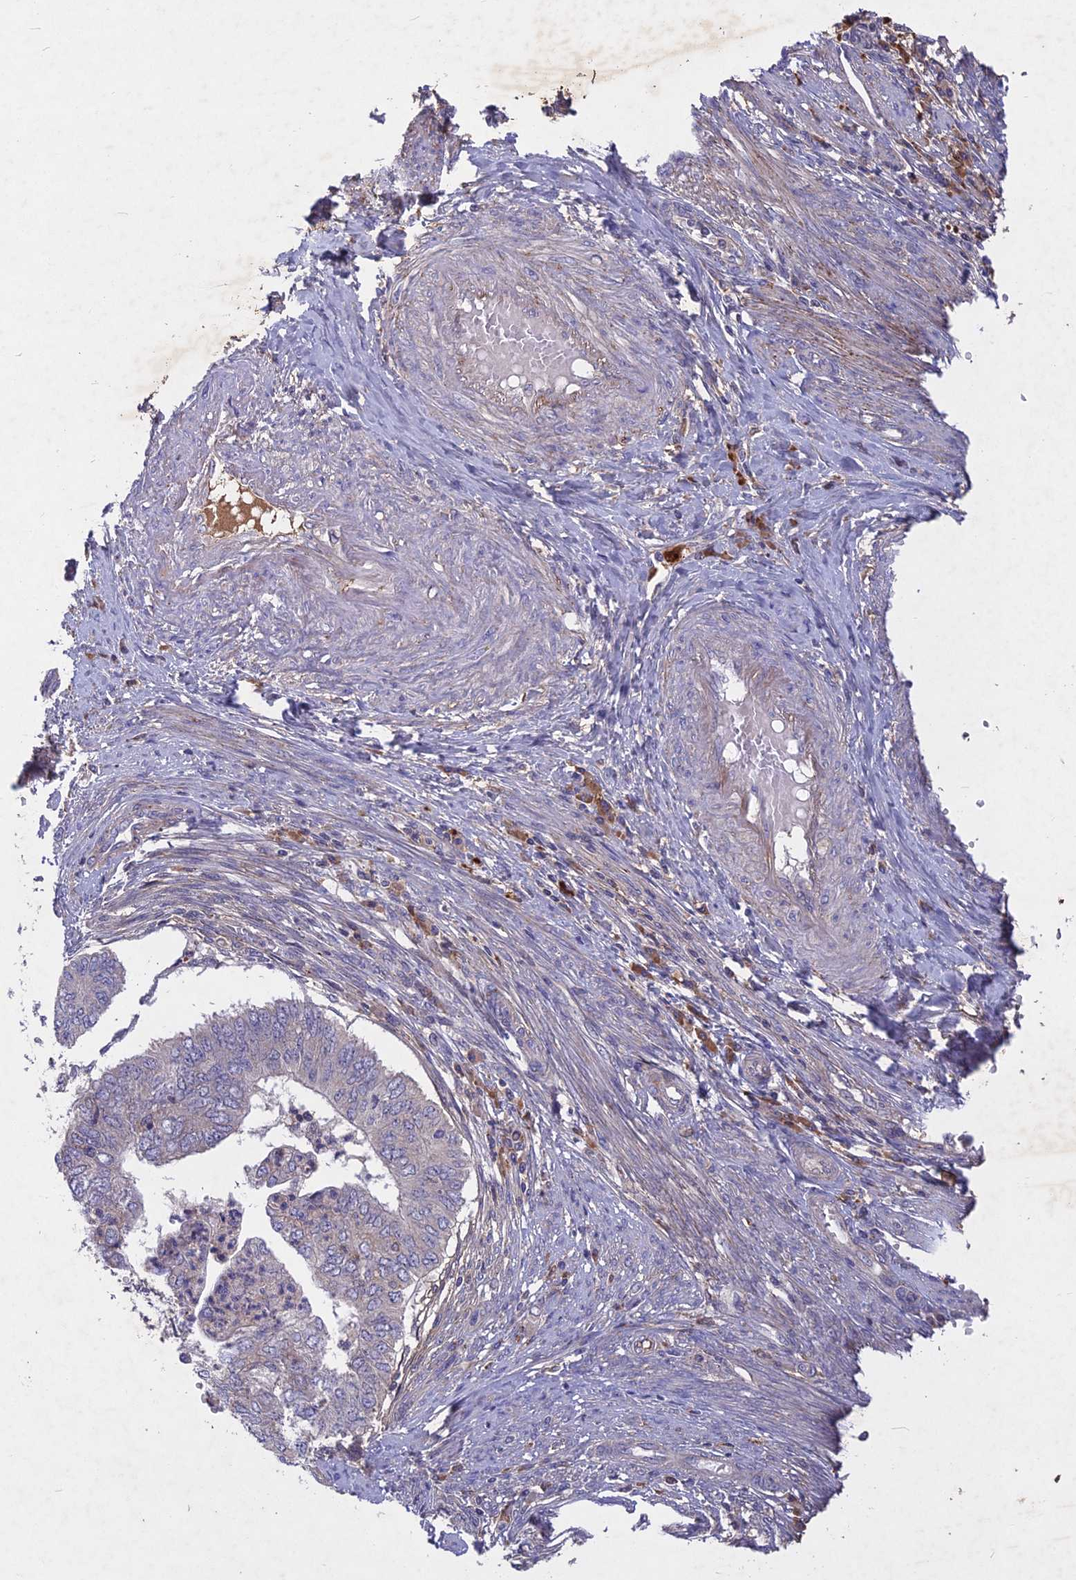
{"staining": {"intensity": "negative", "quantity": "none", "location": "none"}, "tissue": "endometrial cancer", "cell_type": "Tumor cells", "image_type": "cancer", "snomed": [{"axis": "morphology", "description": "Adenocarcinoma, NOS"}, {"axis": "topography", "description": "Endometrium"}], "caption": "There is no significant staining in tumor cells of endometrial adenocarcinoma.", "gene": "ADO", "patient": {"sex": "female", "age": 68}}